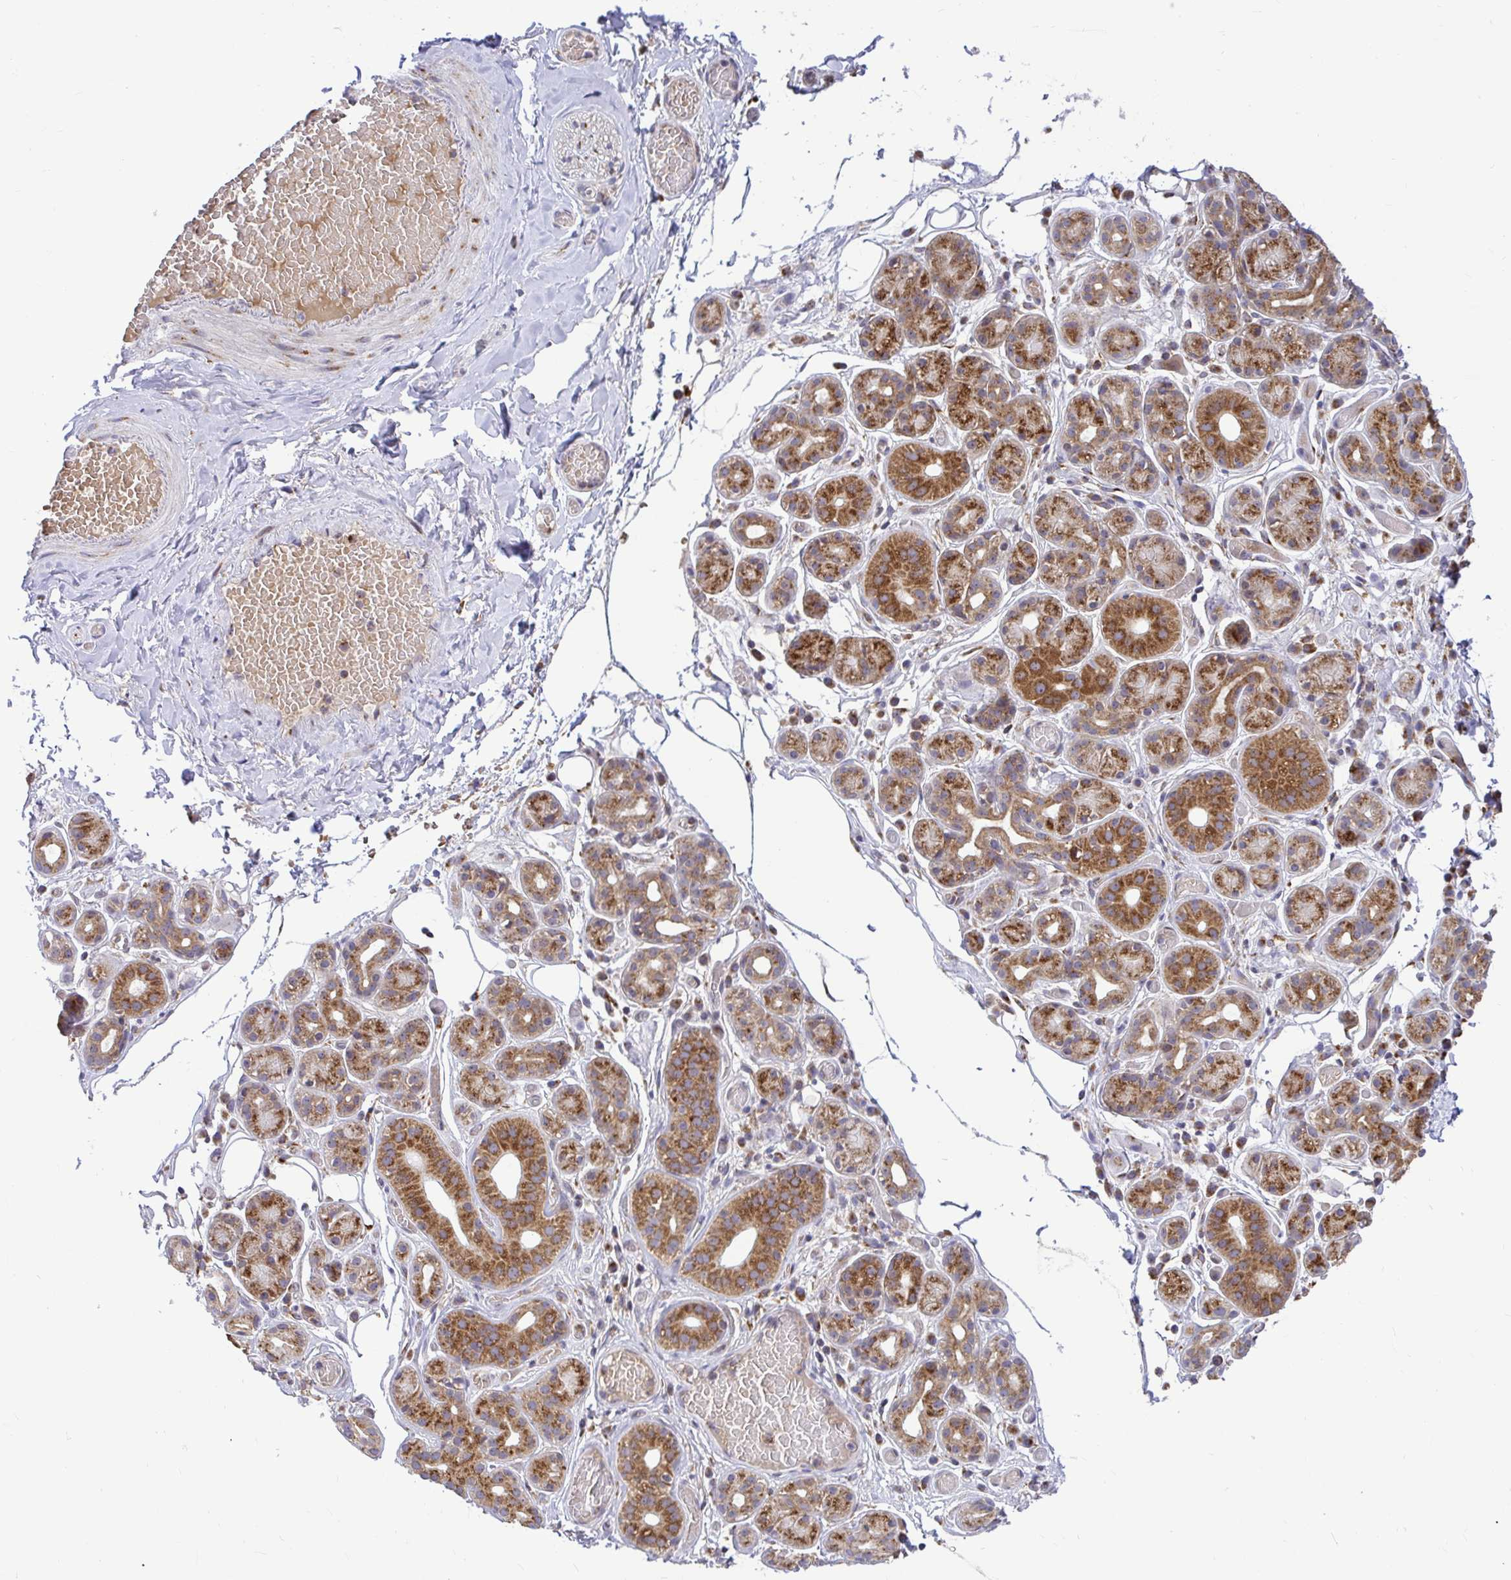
{"staining": {"intensity": "strong", "quantity": "25%-75%", "location": "cytoplasmic/membranous"}, "tissue": "salivary gland", "cell_type": "Glandular cells", "image_type": "normal", "snomed": [{"axis": "morphology", "description": "Normal tissue, NOS"}, {"axis": "topography", "description": "Salivary gland"}, {"axis": "topography", "description": "Peripheral nerve tissue"}], "caption": "Immunohistochemistry staining of benign salivary gland, which reveals high levels of strong cytoplasmic/membranous expression in about 25%-75% of glandular cells indicating strong cytoplasmic/membranous protein positivity. The staining was performed using DAB (brown) for protein detection and nuclei were counterstained in hematoxylin (blue).", "gene": "VTI1B", "patient": {"sex": "male", "age": 71}}